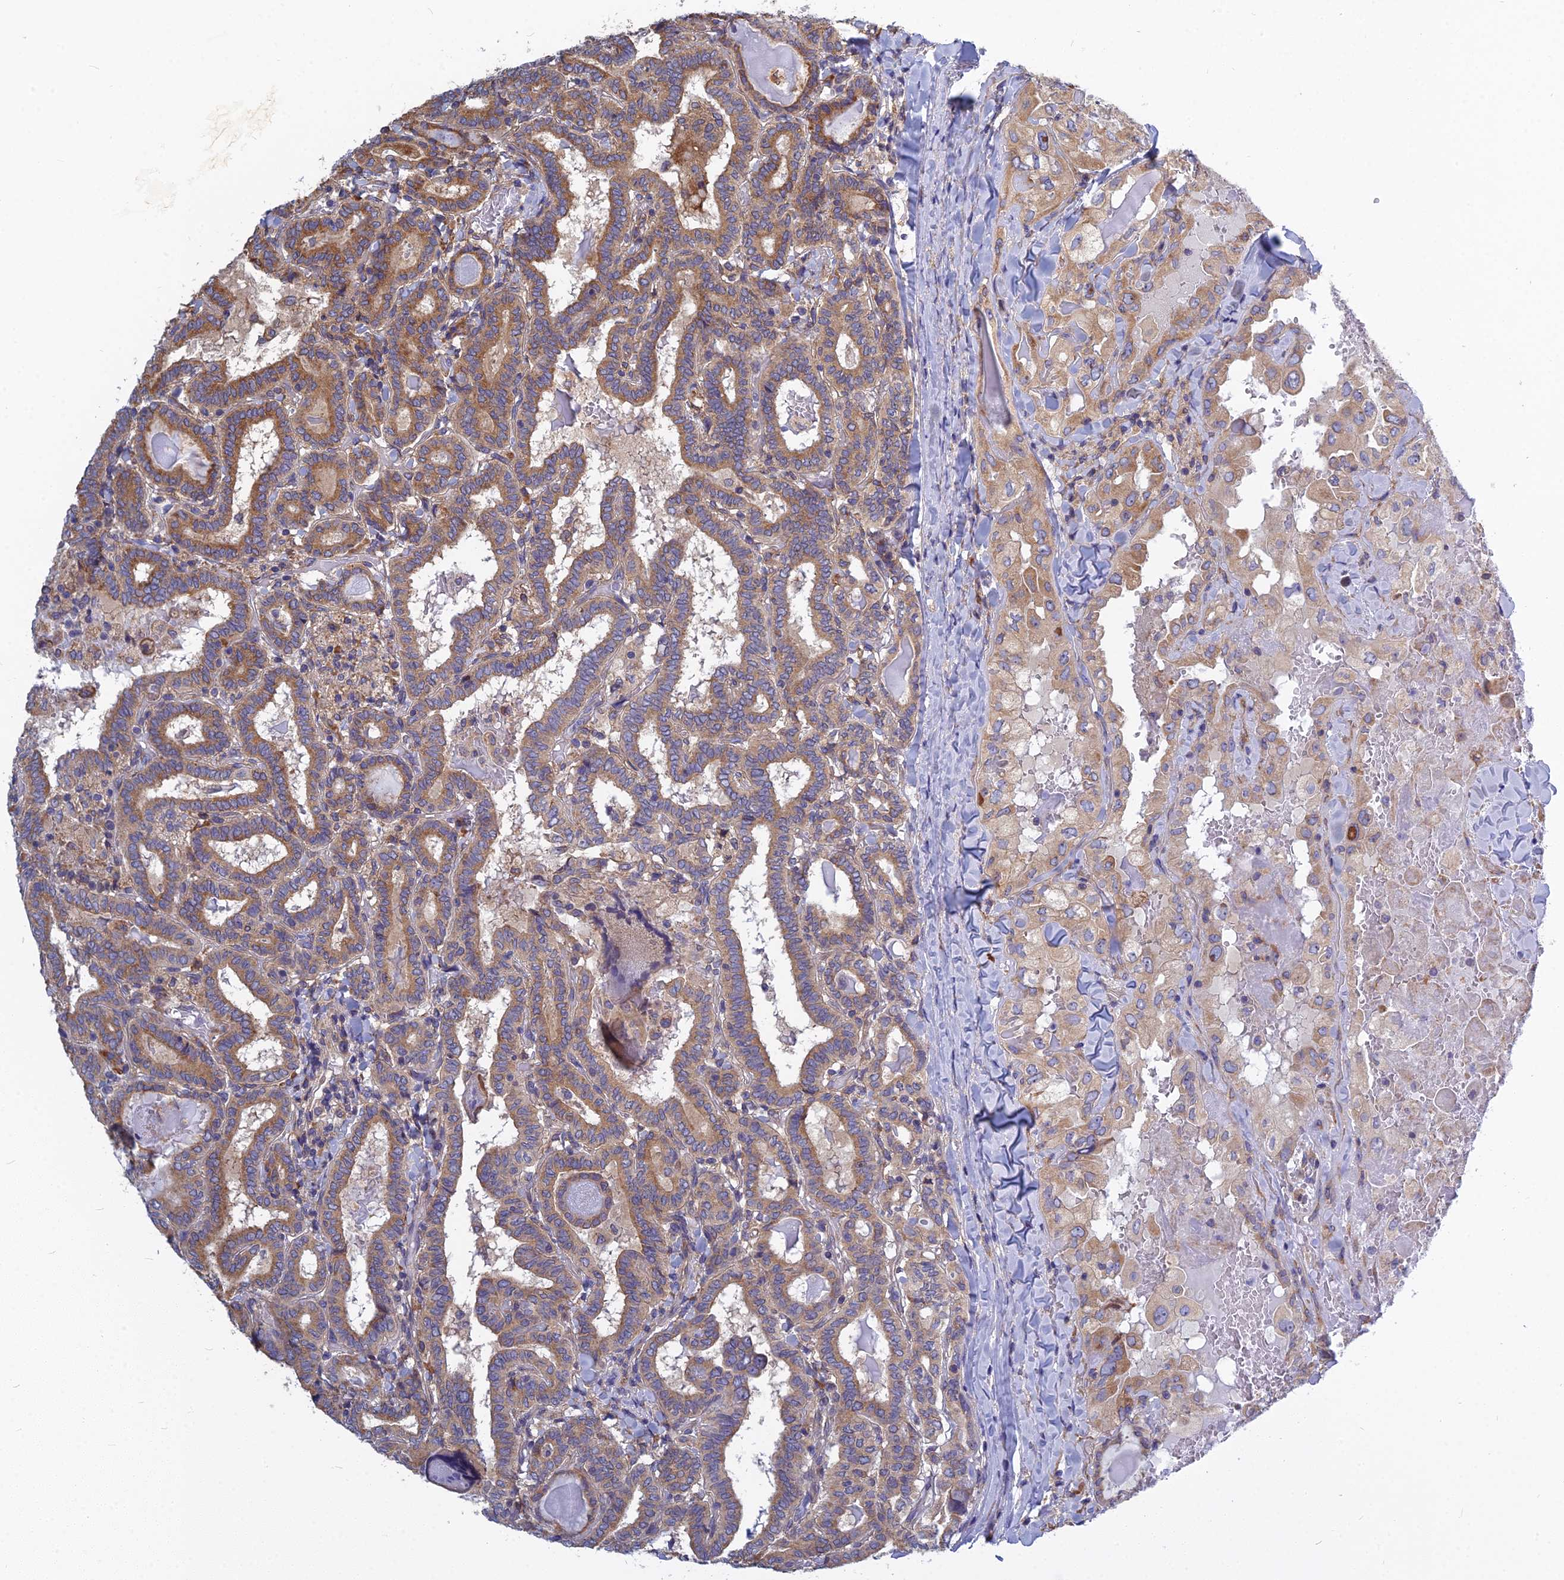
{"staining": {"intensity": "moderate", "quantity": ">75%", "location": "cytoplasmic/membranous"}, "tissue": "thyroid cancer", "cell_type": "Tumor cells", "image_type": "cancer", "snomed": [{"axis": "morphology", "description": "Papillary adenocarcinoma, NOS"}, {"axis": "topography", "description": "Thyroid gland"}], "caption": "A micrograph showing moderate cytoplasmic/membranous expression in about >75% of tumor cells in thyroid cancer, as visualized by brown immunohistochemical staining.", "gene": "KIAA1143", "patient": {"sex": "female", "age": 72}}